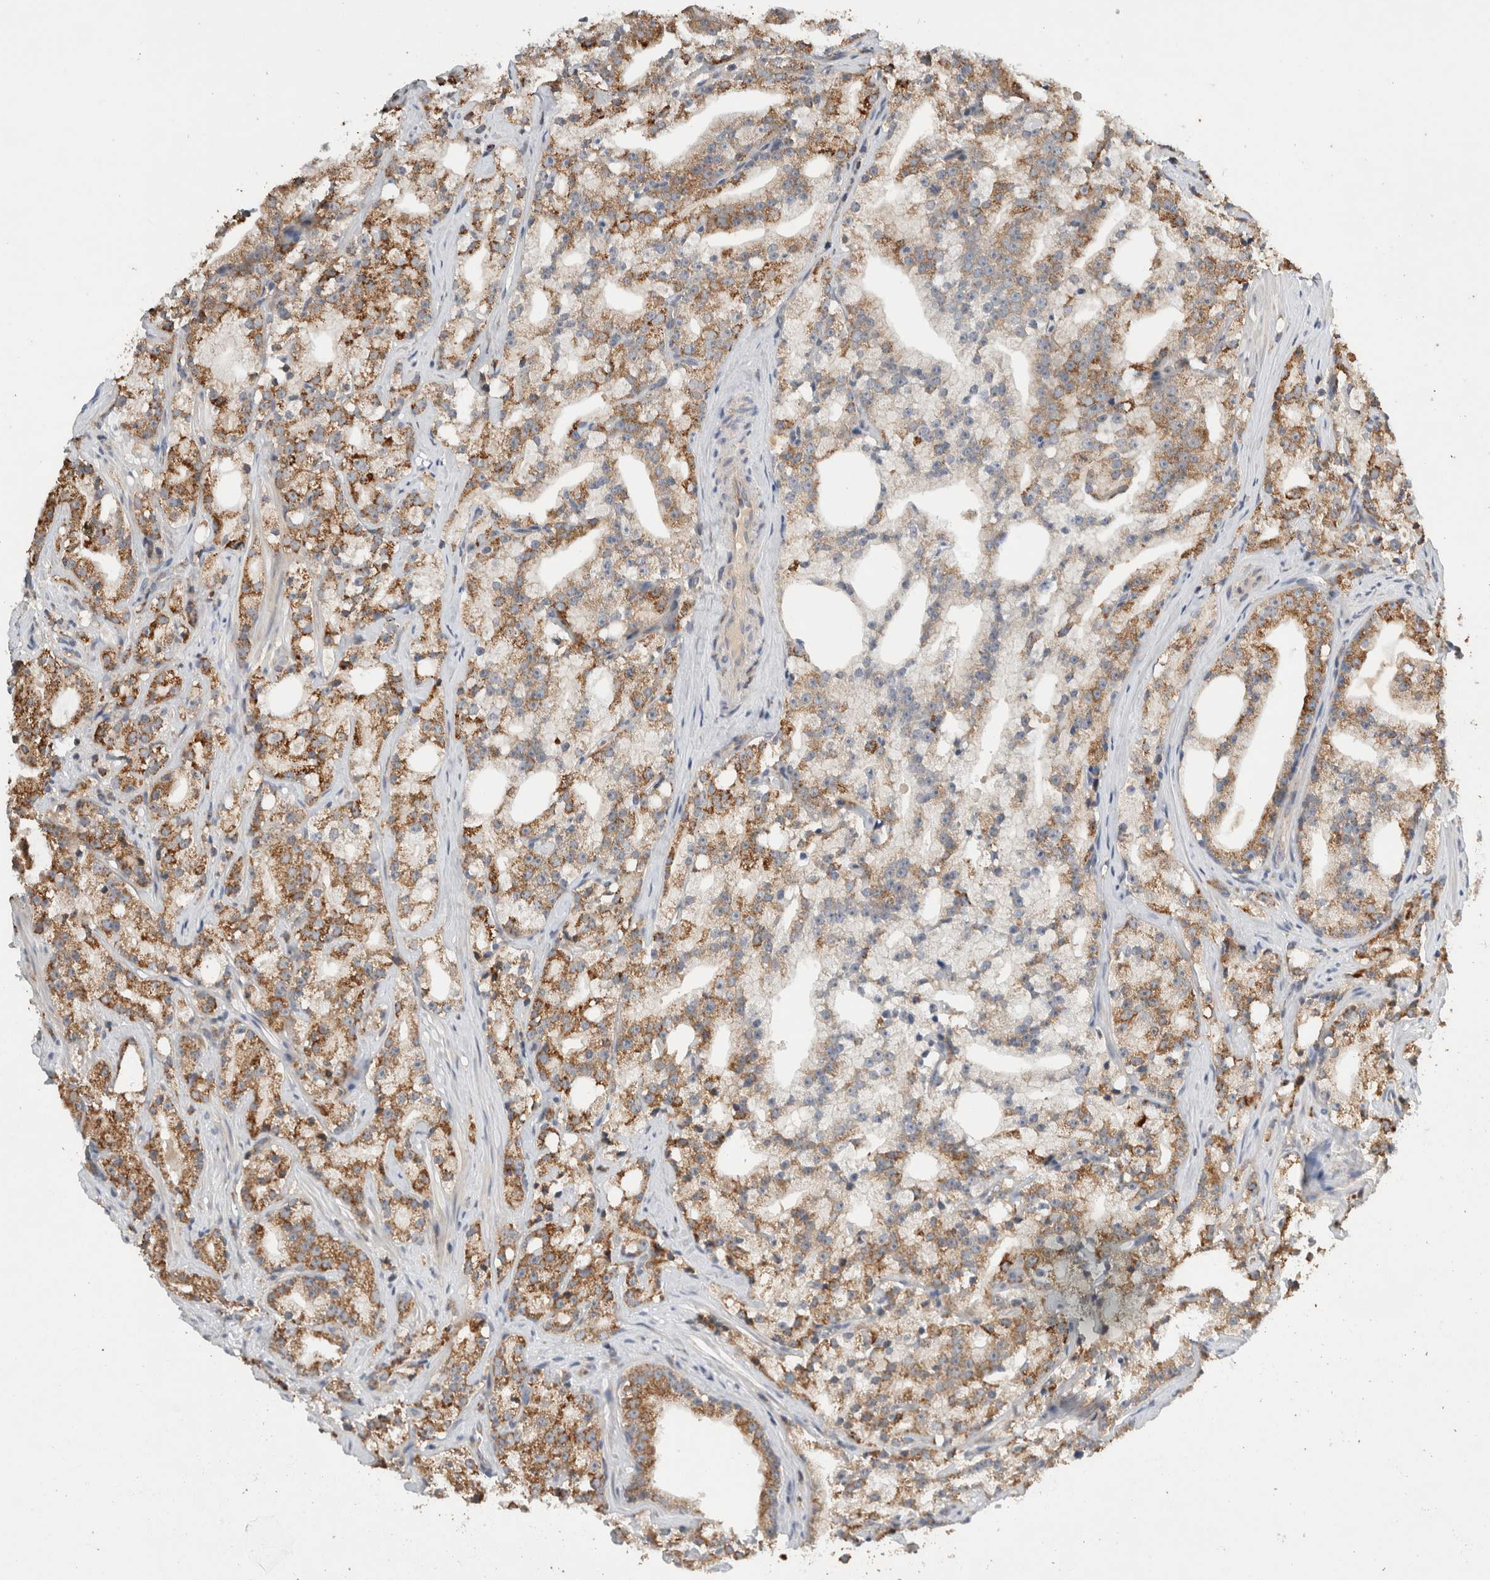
{"staining": {"intensity": "strong", "quantity": "25%-75%", "location": "cytoplasmic/membranous"}, "tissue": "prostate cancer", "cell_type": "Tumor cells", "image_type": "cancer", "snomed": [{"axis": "morphology", "description": "Adenocarcinoma, High grade"}, {"axis": "topography", "description": "Prostate"}], "caption": "Immunohistochemical staining of human prostate cancer (high-grade adenocarcinoma) demonstrates high levels of strong cytoplasmic/membranous positivity in approximately 25%-75% of tumor cells.", "gene": "AMPD1", "patient": {"sex": "male", "age": 64}}